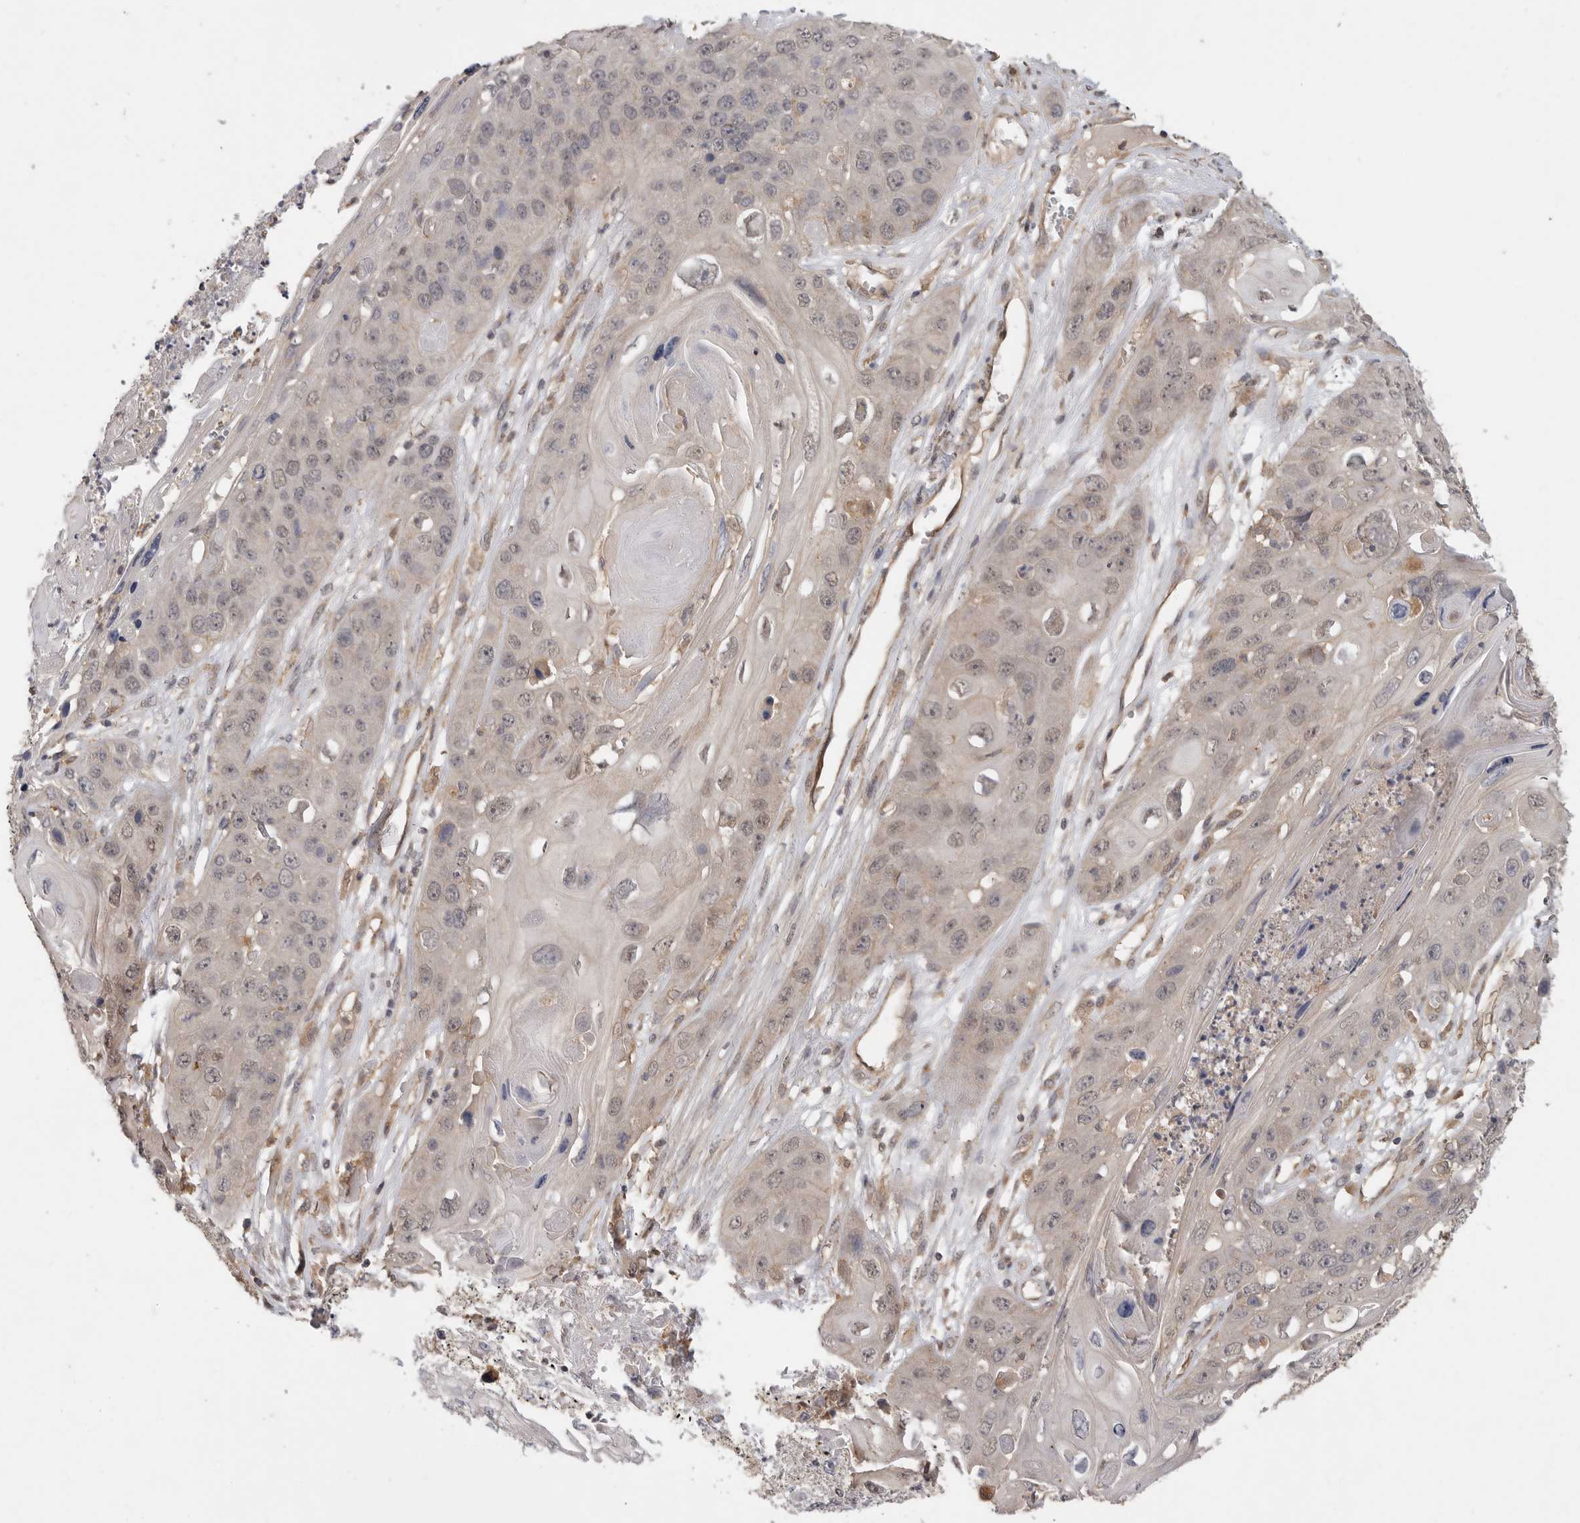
{"staining": {"intensity": "negative", "quantity": "none", "location": "none"}, "tissue": "skin cancer", "cell_type": "Tumor cells", "image_type": "cancer", "snomed": [{"axis": "morphology", "description": "Squamous cell carcinoma, NOS"}, {"axis": "topography", "description": "Skin"}], "caption": "A high-resolution micrograph shows immunohistochemistry staining of squamous cell carcinoma (skin), which exhibits no significant staining in tumor cells.", "gene": "ZNF232", "patient": {"sex": "male", "age": 55}}